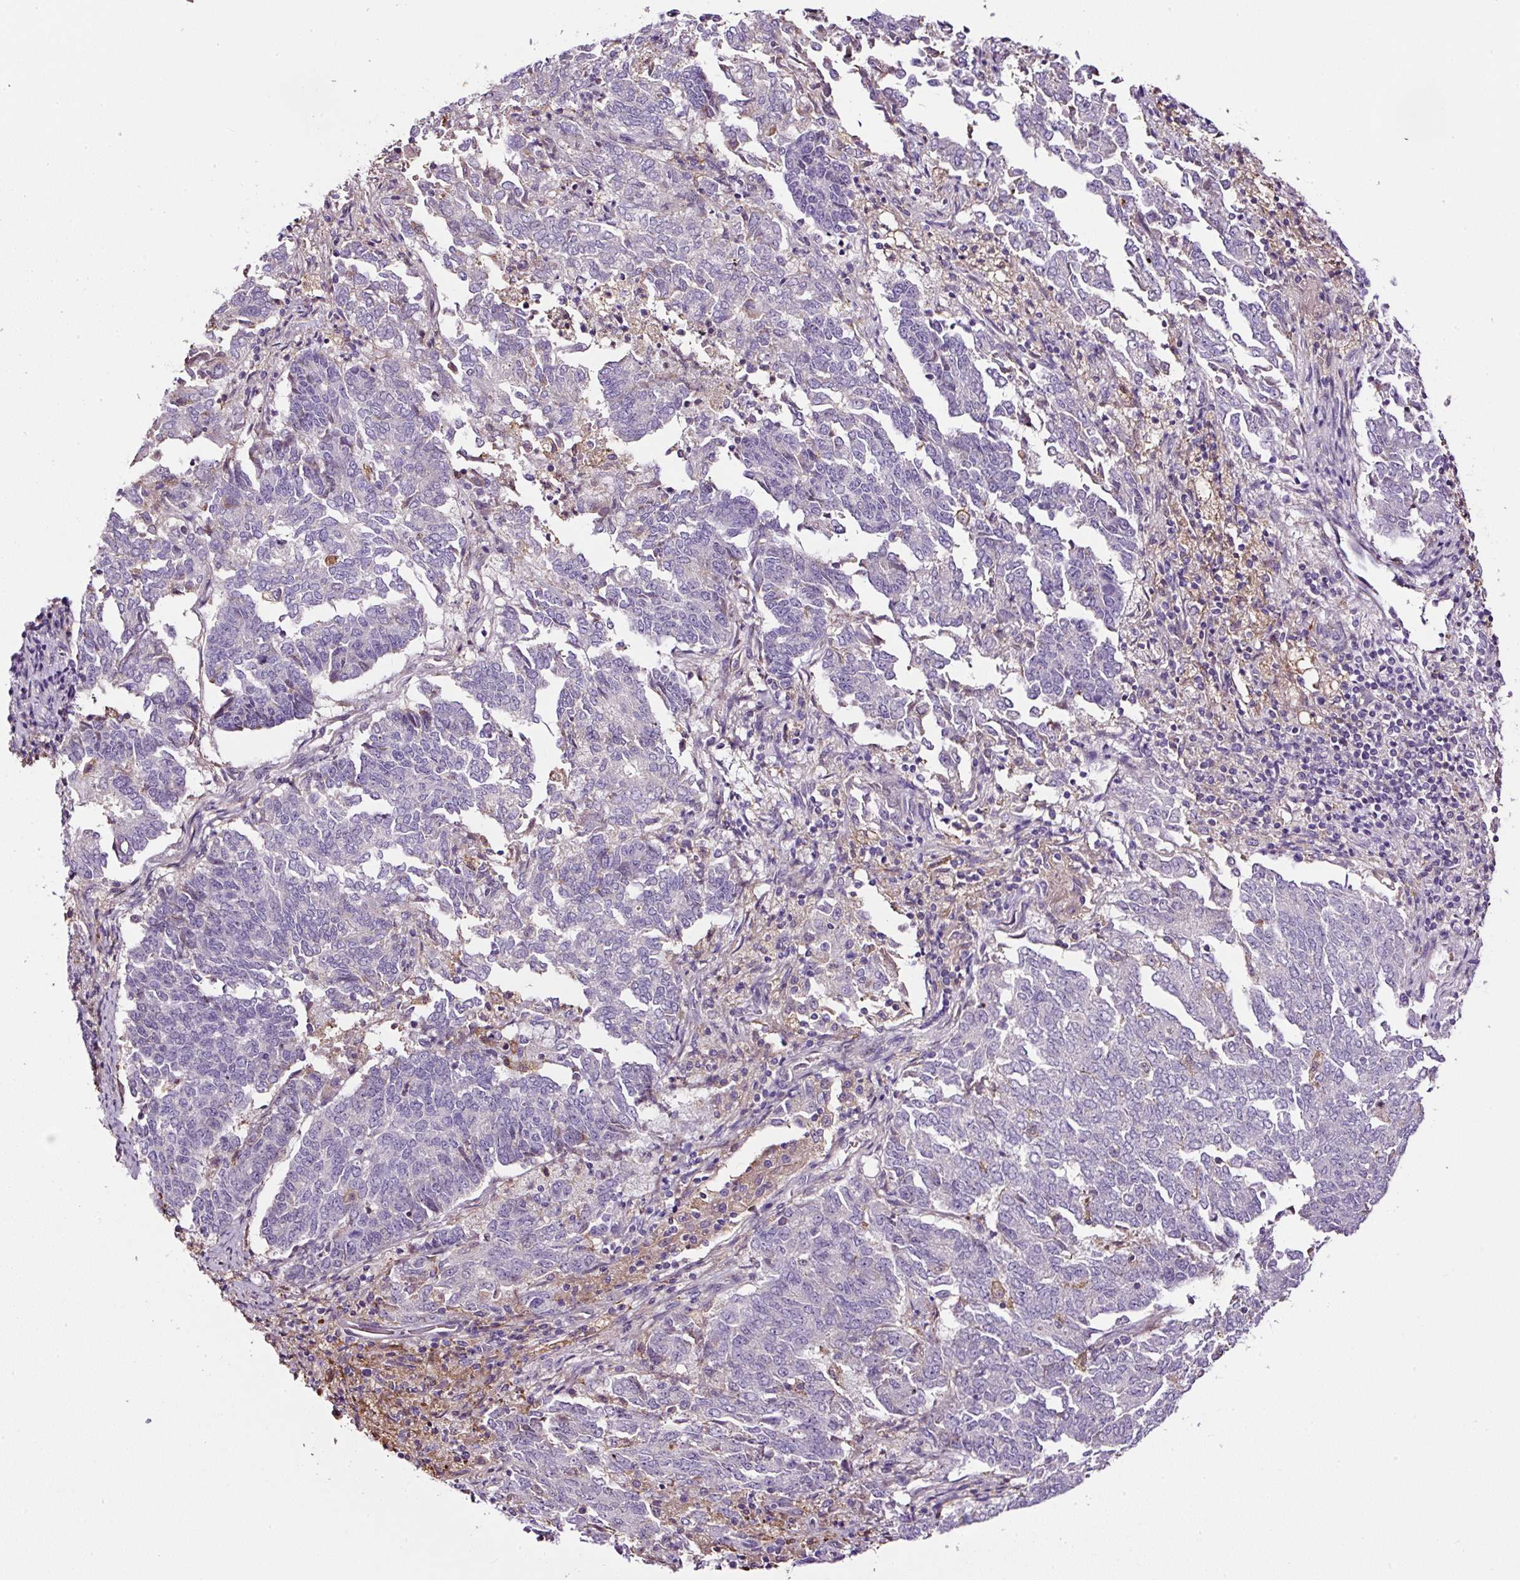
{"staining": {"intensity": "negative", "quantity": "none", "location": "none"}, "tissue": "endometrial cancer", "cell_type": "Tumor cells", "image_type": "cancer", "snomed": [{"axis": "morphology", "description": "Adenocarcinoma, NOS"}, {"axis": "topography", "description": "Endometrium"}], "caption": "High power microscopy photomicrograph of an IHC photomicrograph of endometrial cancer (adenocarcinoma), revealing no significant staining in tumor cells.", "gene": "LRRC24", "patient": {"sex": "female", "age": 80}}